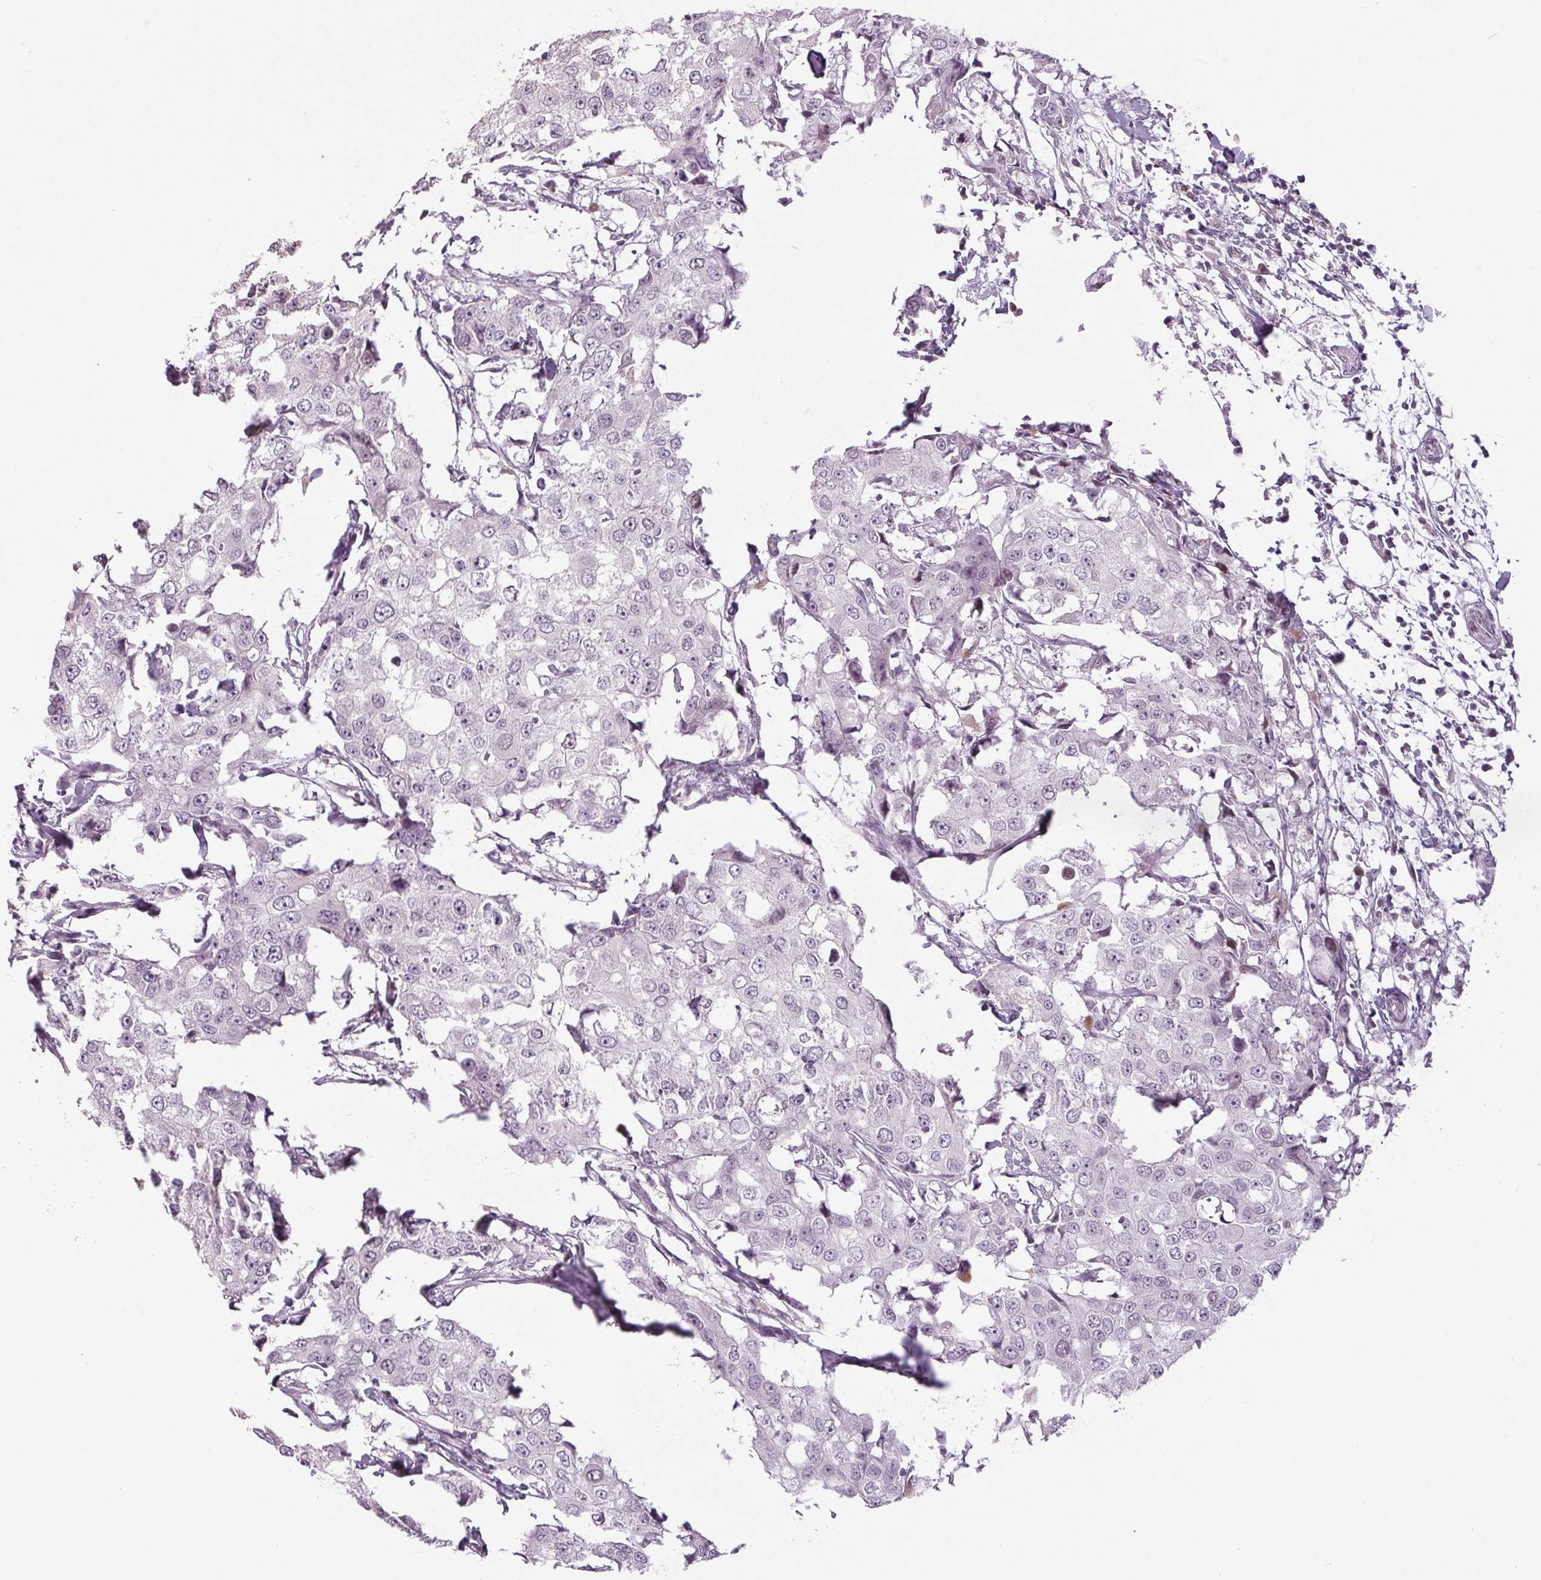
{"staining": {"intensity": "negative", "quantity": "none", "location": "none"}, "tissue": "breast cancer", "cell_type": "Tumor cells", "image_type": "cancer", "snomed": [{"axis": "morphology", "description": "Duct carcinoma"}, {"axis": "topography", "description": "Breast"}], "caption": "IHC micrograph of breast cancer (infiltrating ductal carcinoma) stained for a protein (brown), which displays no staining in tumor cells. (DAB (3,3'-diaminobenzidine) immunohistochemistry visualized using brightfield microscopy, high magnification).", "gene": "SMIM6", "patient": {"sex": "female", "age": 27}}